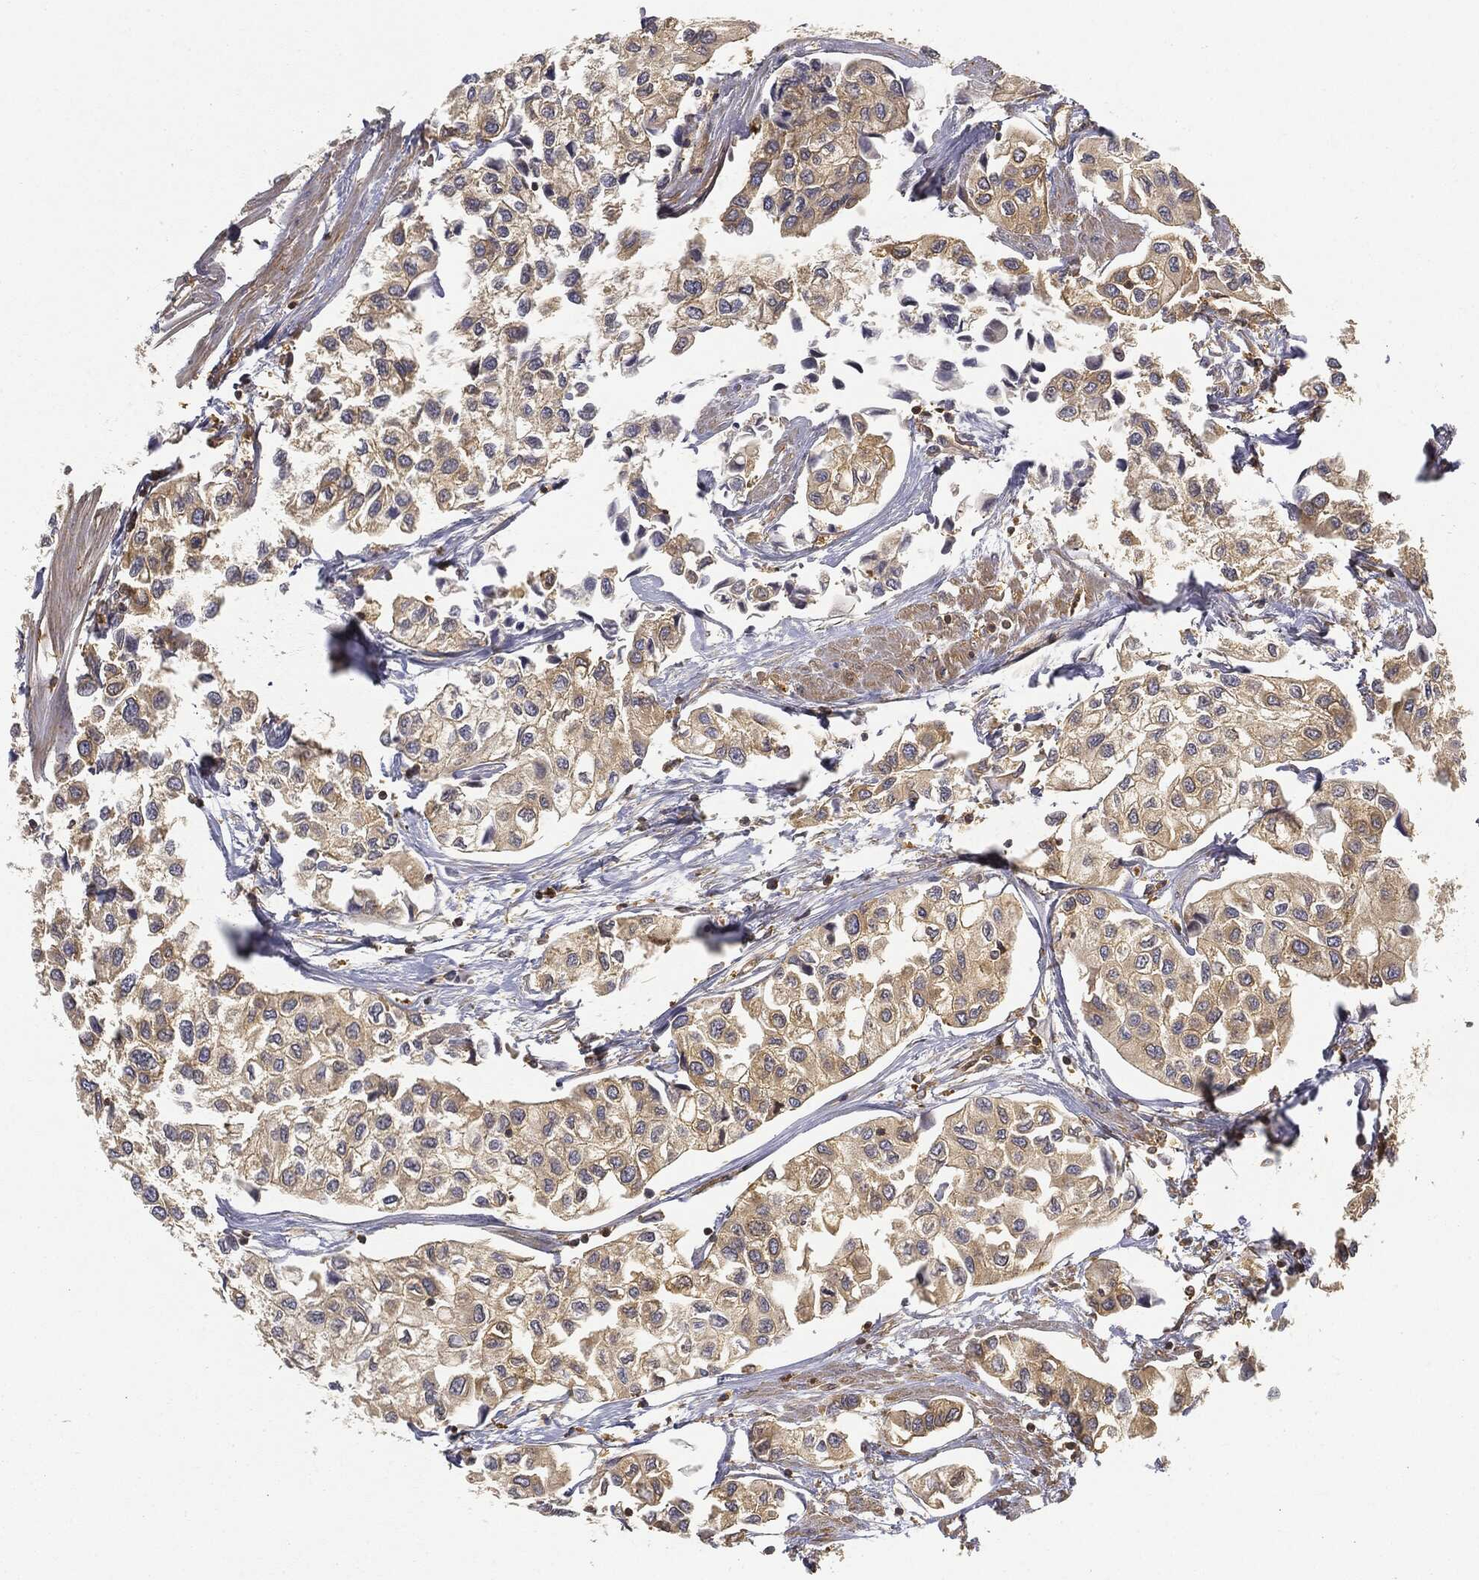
{"staining": {"intensity": "moderate", "quantity": "25%-75%", "location": "cytoplasmic/membranous"}, "tissue": "urothelial cancer", "cell_type": "Tumor cells", "image_type": "cancer", "snomed": [{"axis": "morphology", "description": "Urothelial carcinoma, High grade"}, {"axis": "topography", "description": "Urinary bladder"}], "caption": "Moderate cytoplasmic/membranous protein positivity is appreciated in approximately 25%-75% of tumor cells in urothelial carcinoma (high-grade). Using DAB (brown) and hematoxylin (blue) stains, captured at high magnification using brightfield microscopy.", "gene": "WDR1", "patient": {"sex": "male", "age": 73}}